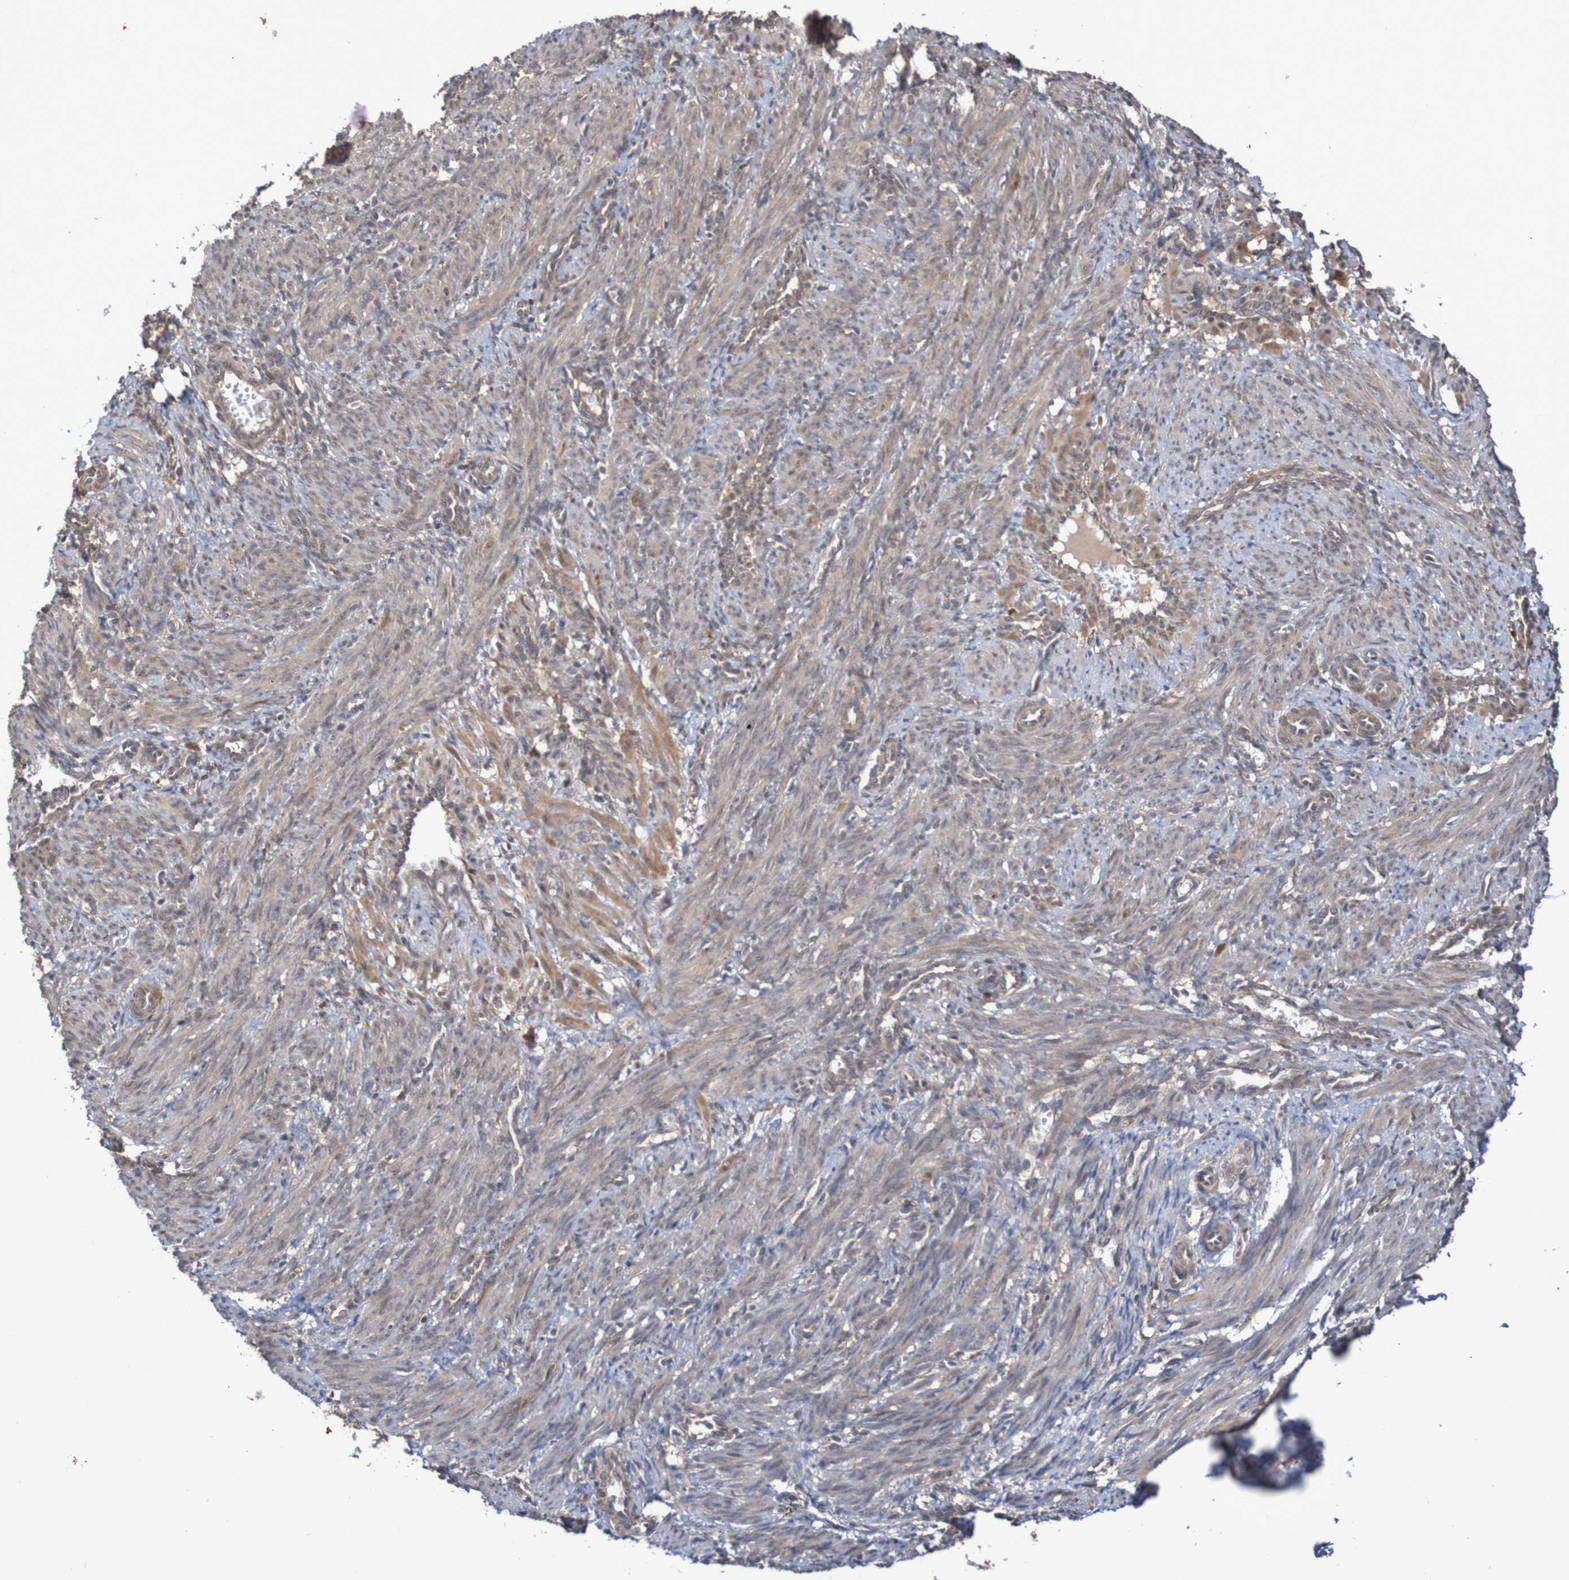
{"staining": {"intensity": "weak", "quantity": ">75%", "location": "cytoplasmic/membranous,nuclear"}, "tissue": "smooth muscle", "cell_type": "Smooth muscle cells", "image_type": "normal", "snomed": [{"axis": "morphology", "description": "Normal tissue, NOS"}, {"axis": "topography", "description": "Endometrium"}], "caption": "Protein analysis of unremarkable smooth muscle reveals weak cytoplasmic/membranous,nuclear positivity in approximately >75% of smooth muscle cells.", "gene": "PHPT1", "patient": {"sex": "female", "age": 33}}